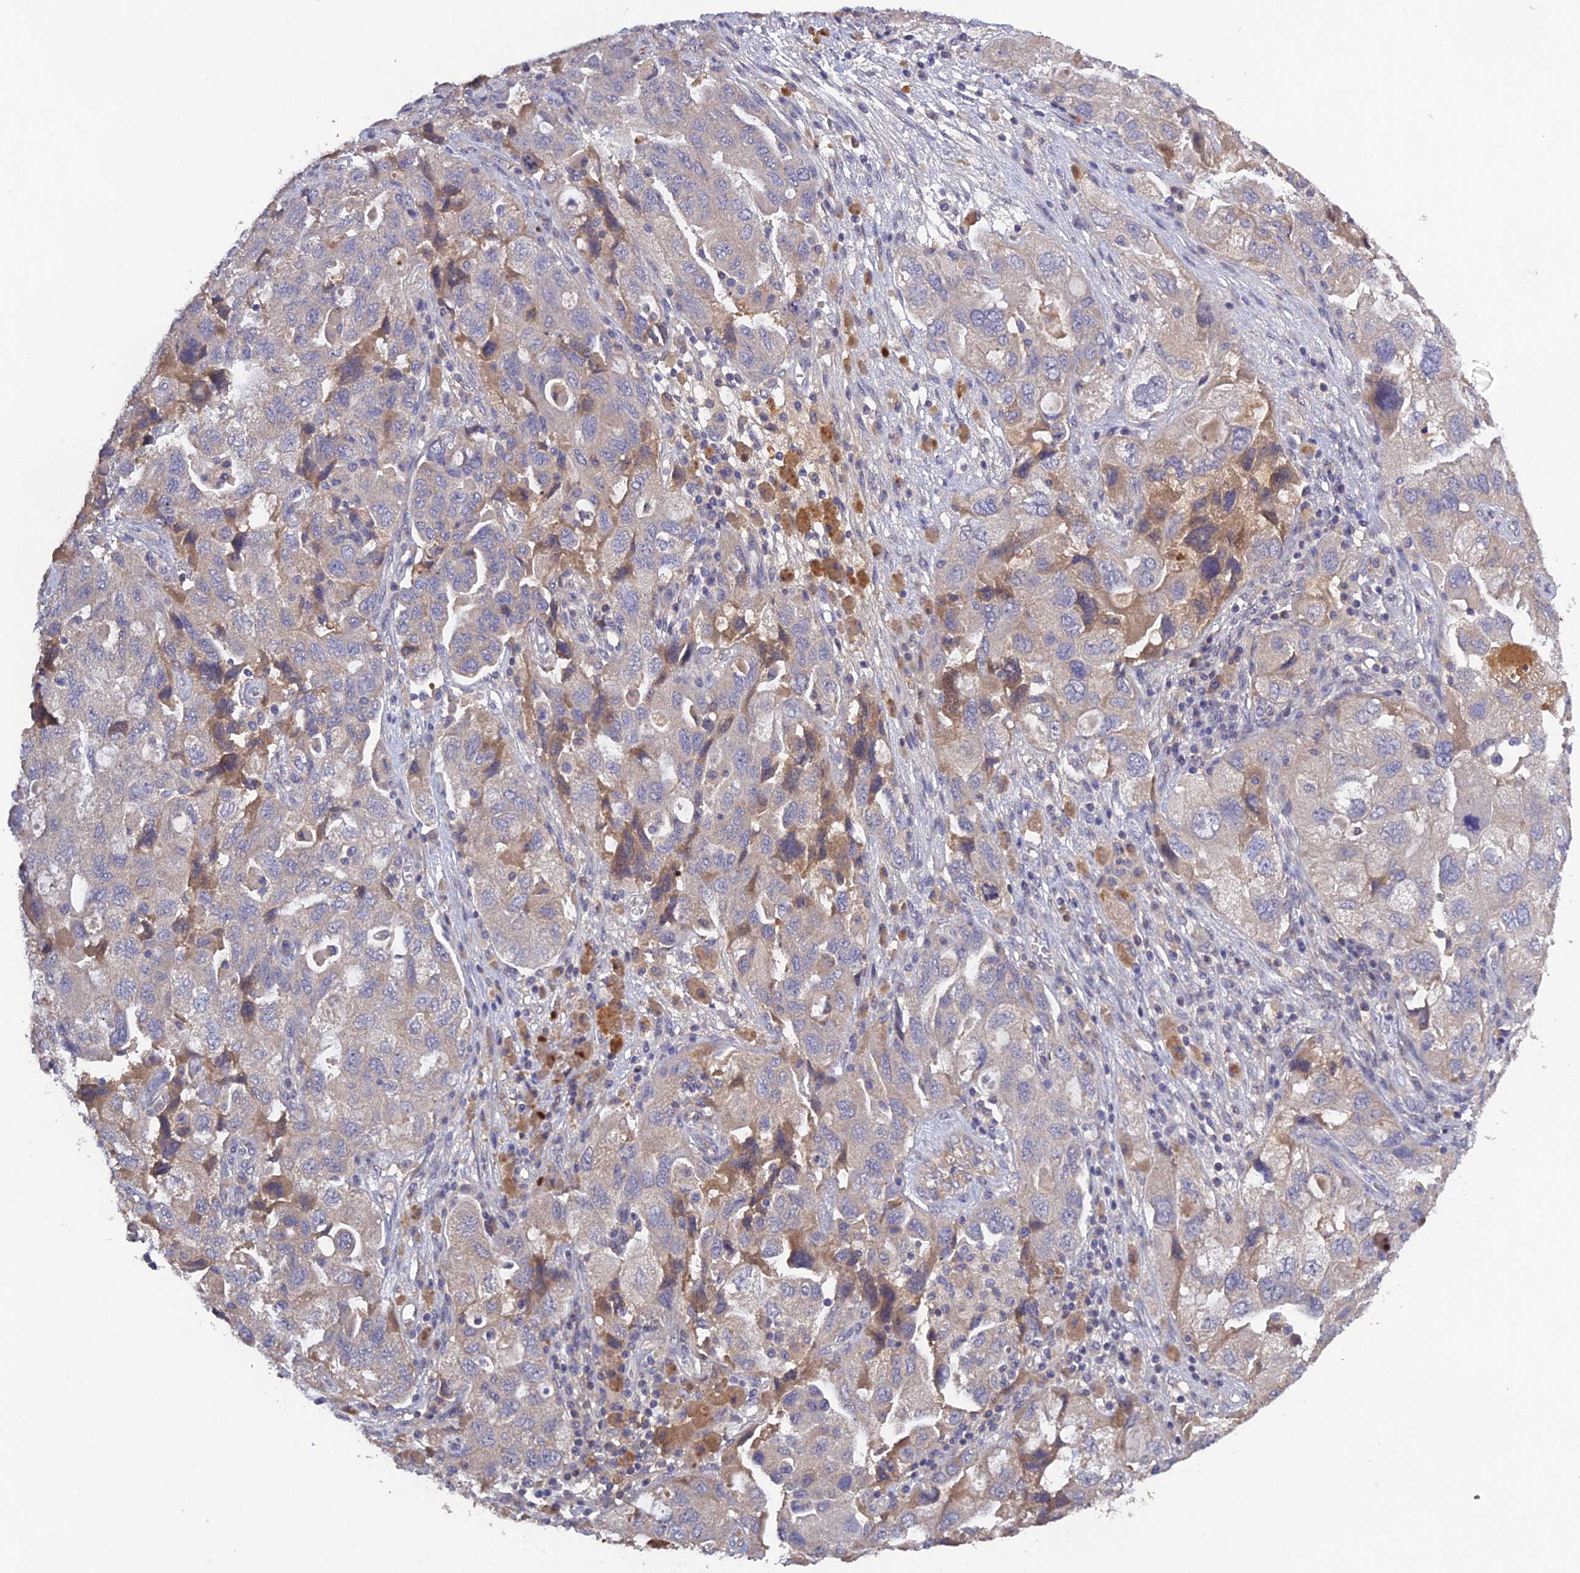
{"staining": {"intensity": "negative", "quantity": "none", "location": "none"}, "tissue": "ovarian cancer", "cell_type": "Tumor cells", "image_type": "cancer", "snomed": [{"axis": "morphology", "description": "Carcinoma, NOS"}, {"axis": "morphology", "description": "Cystadenocarcinoma, serous, NOS"}, {"axis": "topography", "description": "Ovary"}], "caption": "Immunohistochemical staining of ovarian cancer (serous cystadenocarcinoma) reveals no significant positivity in tumor cells. Nuclei are stained in blue.", "gene": "SLC39A13", "patient": {"sex": "female", "age": 69}}